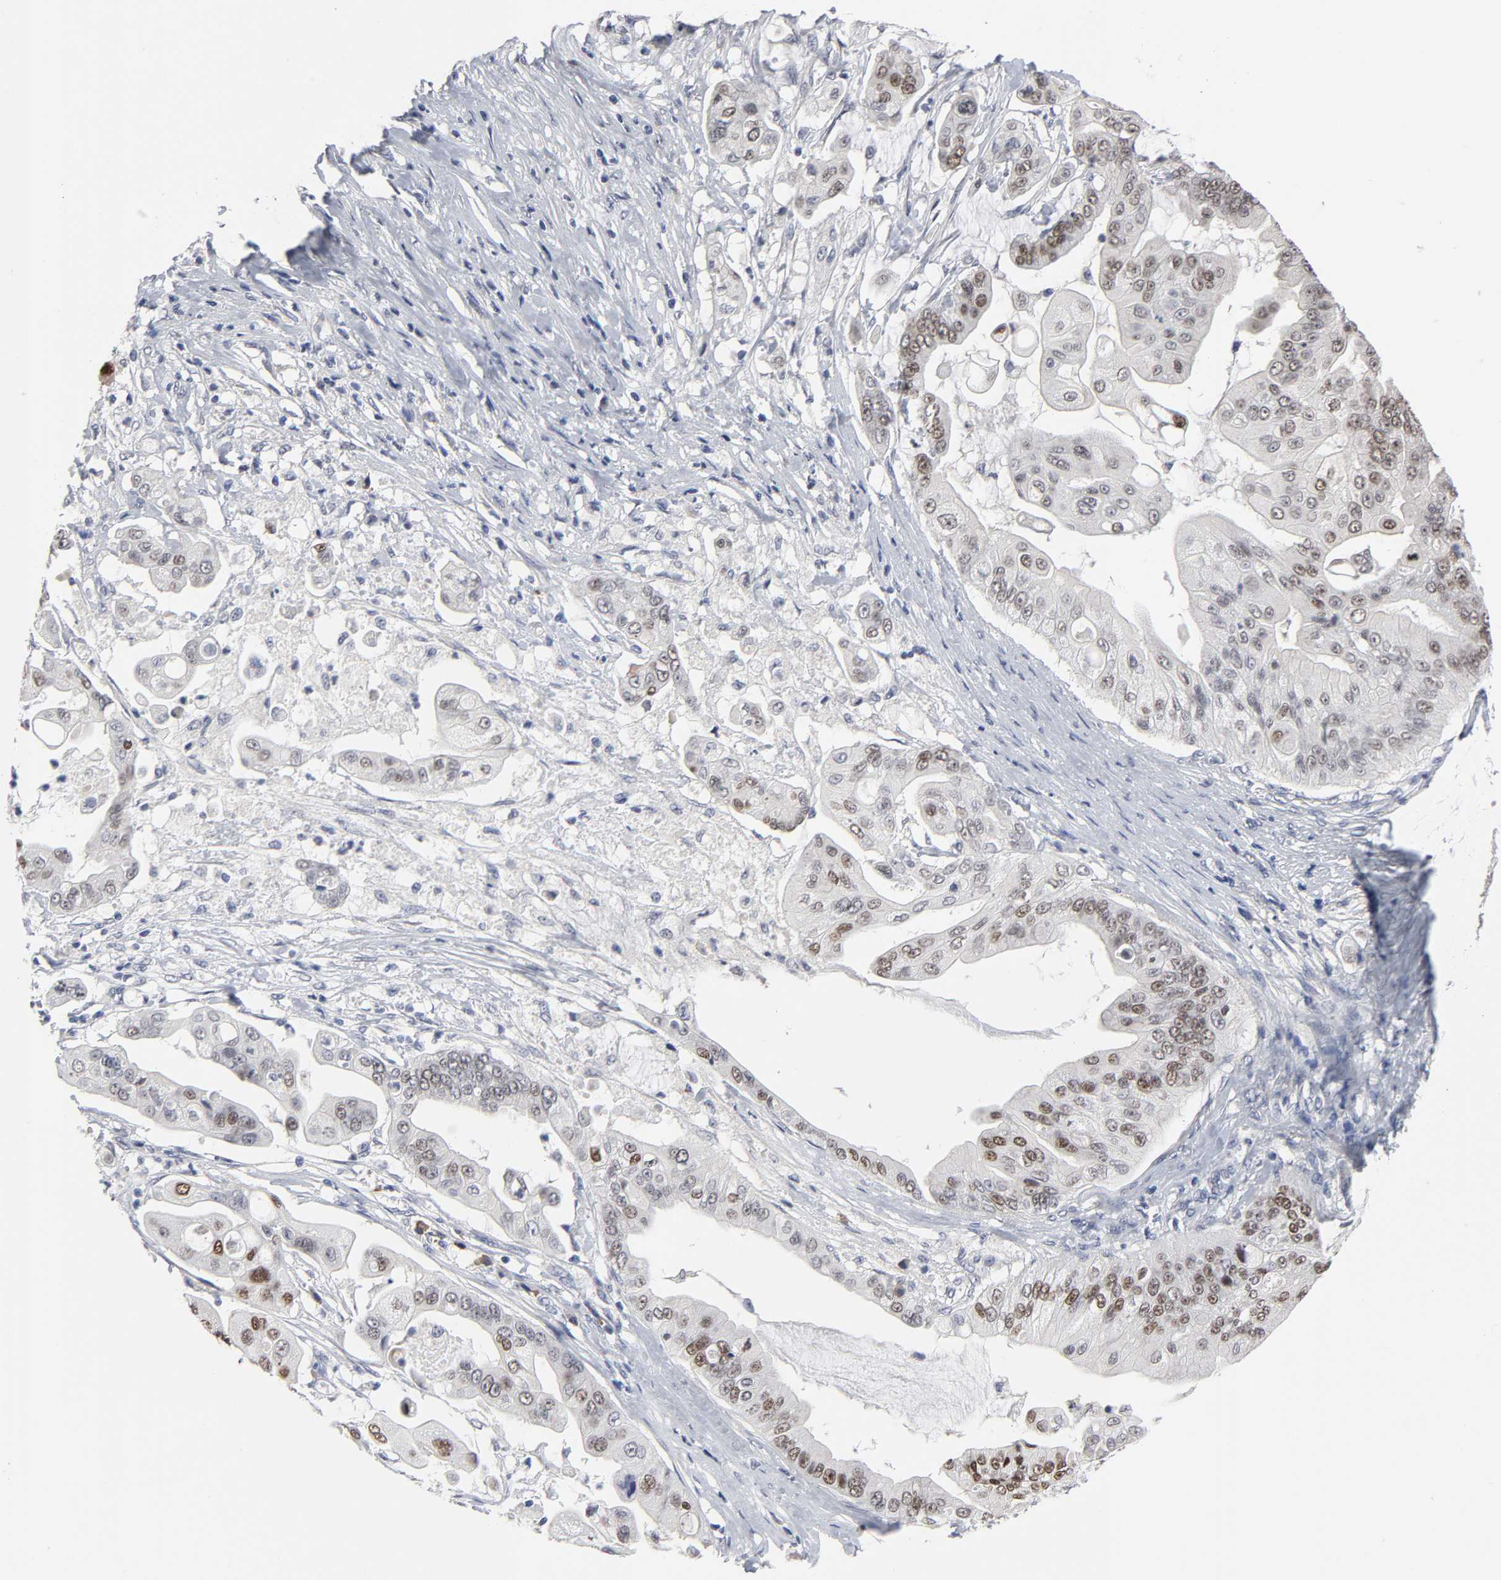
{"staining": {"intensity": "strong", "quantity": ">75%", "location": "nuclear"}, "tissue": "pancreatic cancer", "cell_type": "Tumor cells", "image_type": "cancer", "snomed": [{"axis": "morphology", "description": "Adenocarcinoma, NOS"}, {"axis": "topography", "description": "Pancreas"}], "caption": "The micrograph reveals a brown stain indicating the presence of a protein in the nuclear of tumor cells in adenocarcinoma (pancreatic).", "gene": "HNF4A", "patient": {"sex": "female", "age": 75}}